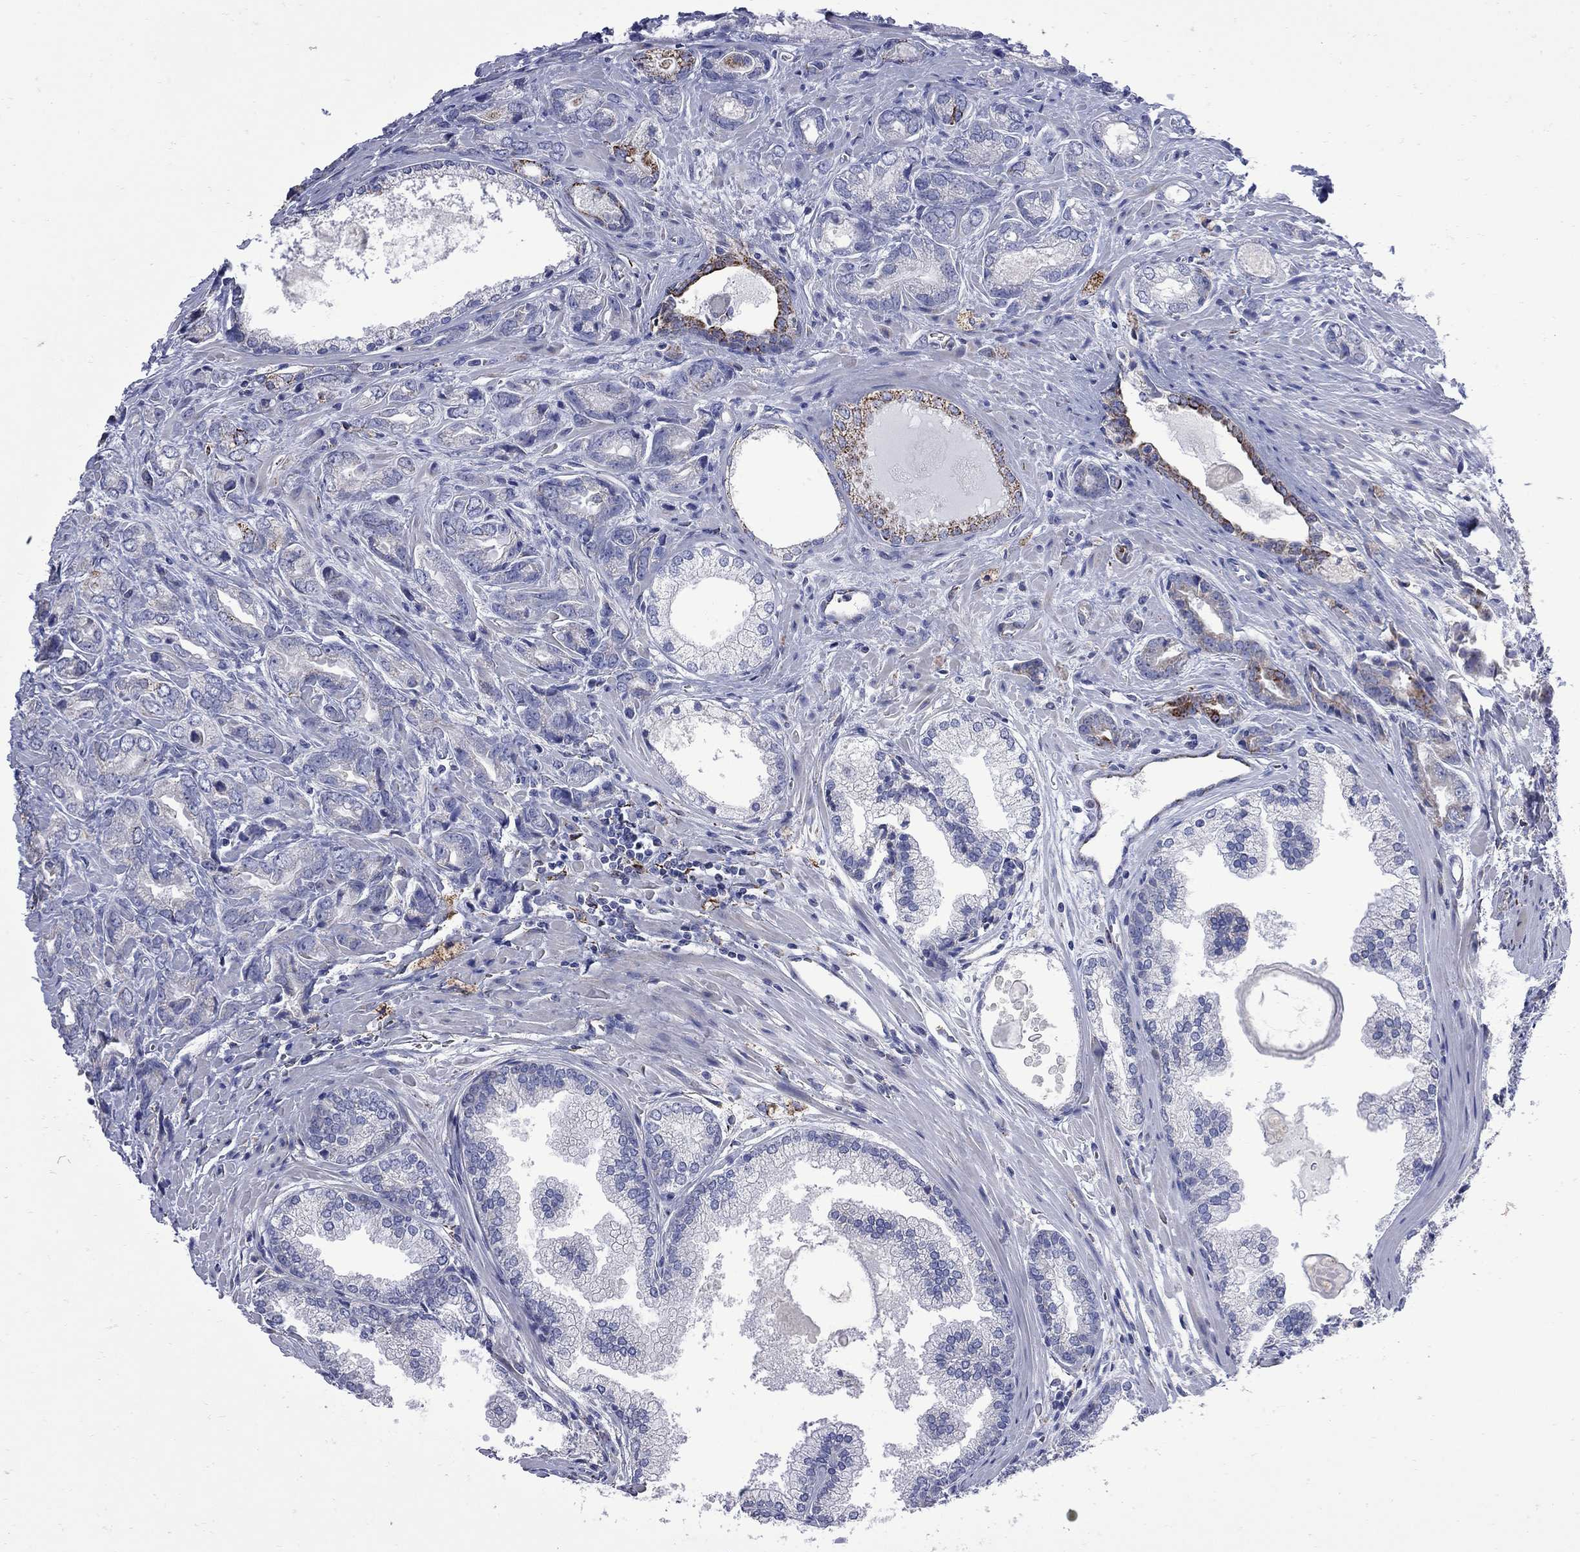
{"staining": {"intensity": "strong", "quantity": "<25%", "location": "cytoplasmic/membranous"}, "tissue": "prostate cancer", "cell_type": "Tumor cells", "image_type": "cancer", "snomed": [{"axis": "morphology", "description": "Adenocarcinoma, NOS"}, {"axis": "morphology", "description": "Adenocarcinoma, High grade"}, {"axis": "topography", "description": "Prostate"}], "caption": "Prostate cancer was stained to show a protein in brown. There is medium levels of strong cytoplasmic/membranous staining in approximately <25% of tumor cells.", "gene": "SESTD1", "patient": {"sex": "male", "age": 70}}